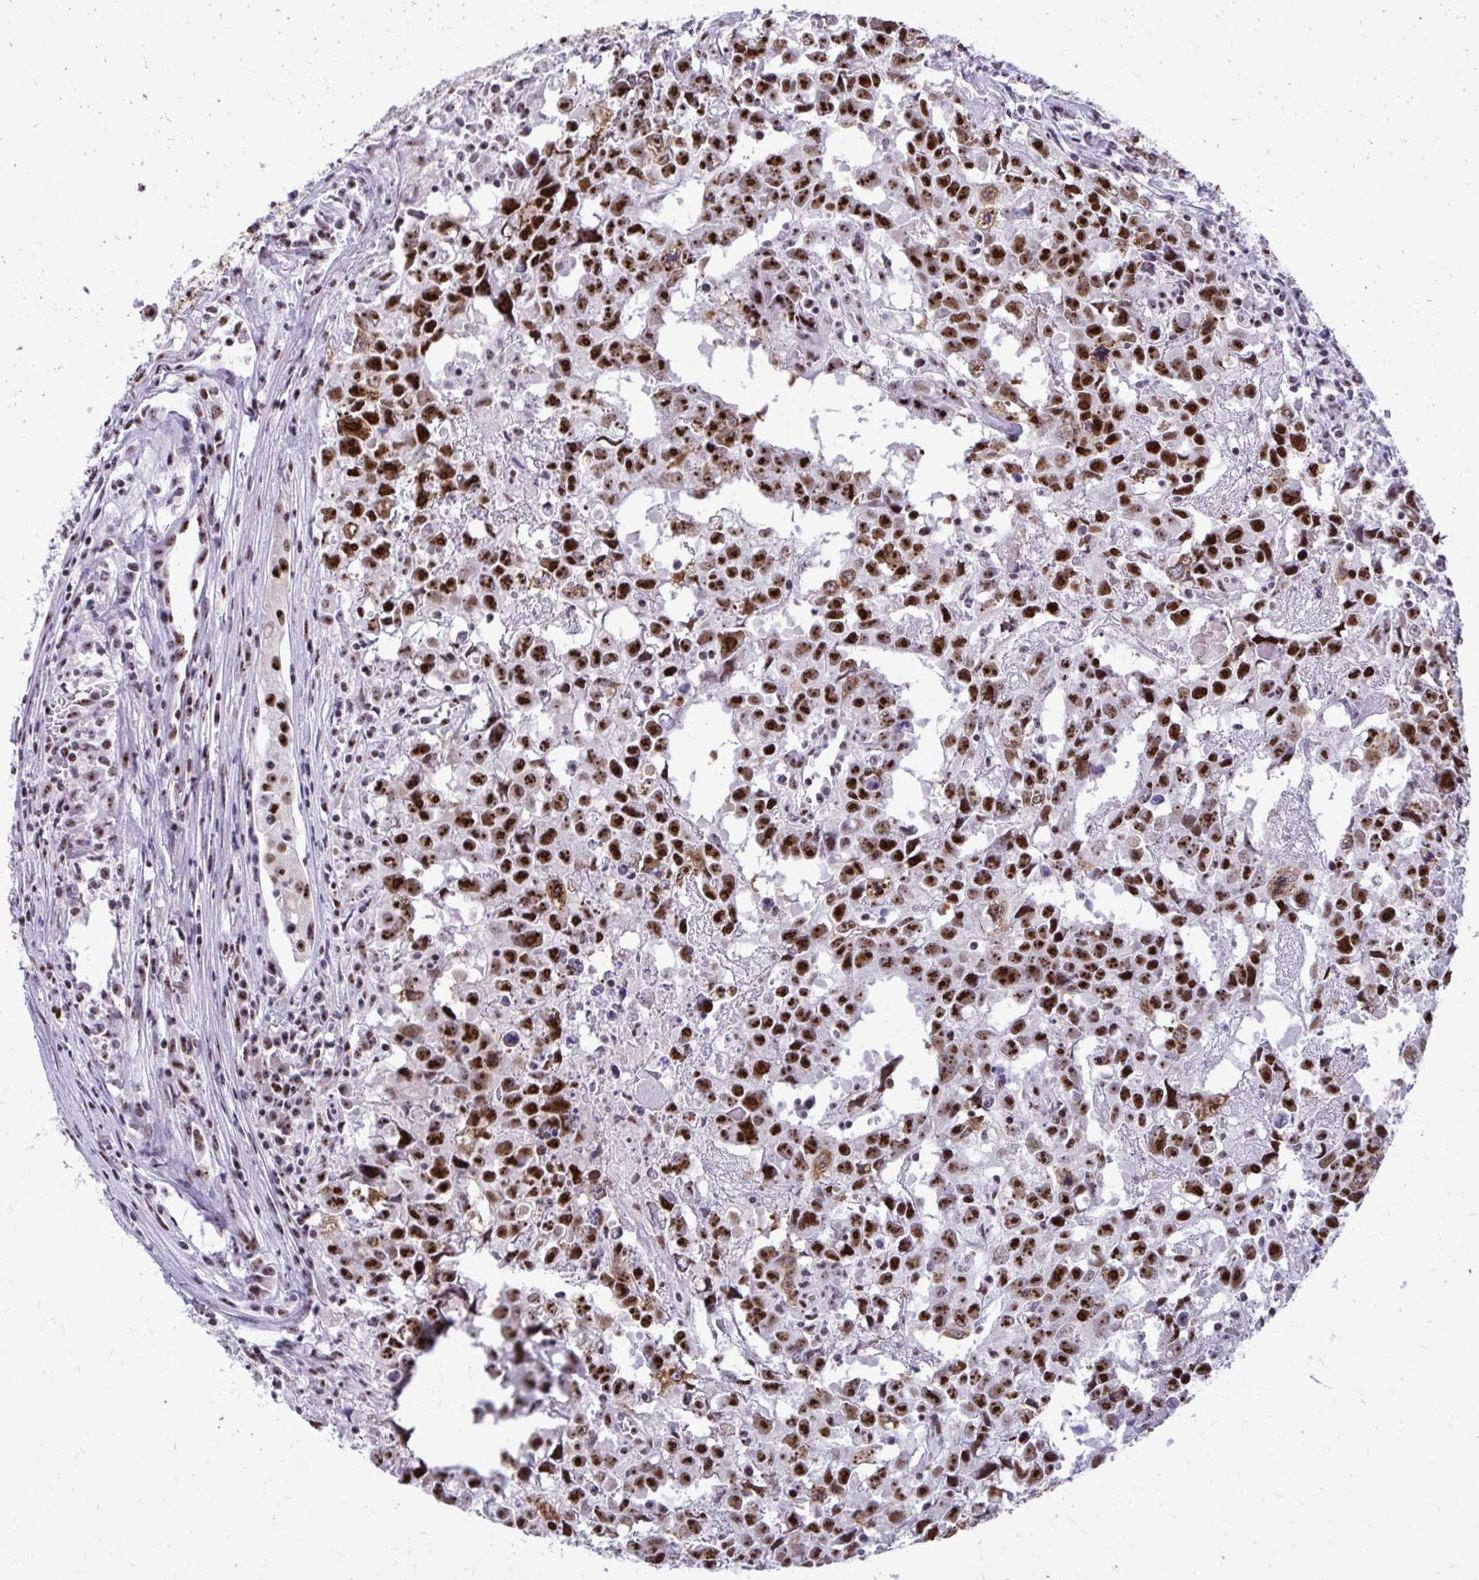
{"staining": {"intensity": "strong", "quantity": ">75%", "location": "nuclear"}, "tissue": "testis cancer", "cell_type": "Tumor cells", "image_type": "cancer", "snomed": [{"axis": "morphology", "description": "Carcinoma, Embryonal, NOS"}, {"axis": "topography", "description": "Testis"}], "caption": "Protein analysis of testis embryonal carcinoma tissue displays strong nuclear expression in approximately >75% of tumor cells. (Brightfield microscopy of DAB IHC at high magnification).", "gene": "PELP1", "patient": {"sex": "male", "age": 22}}